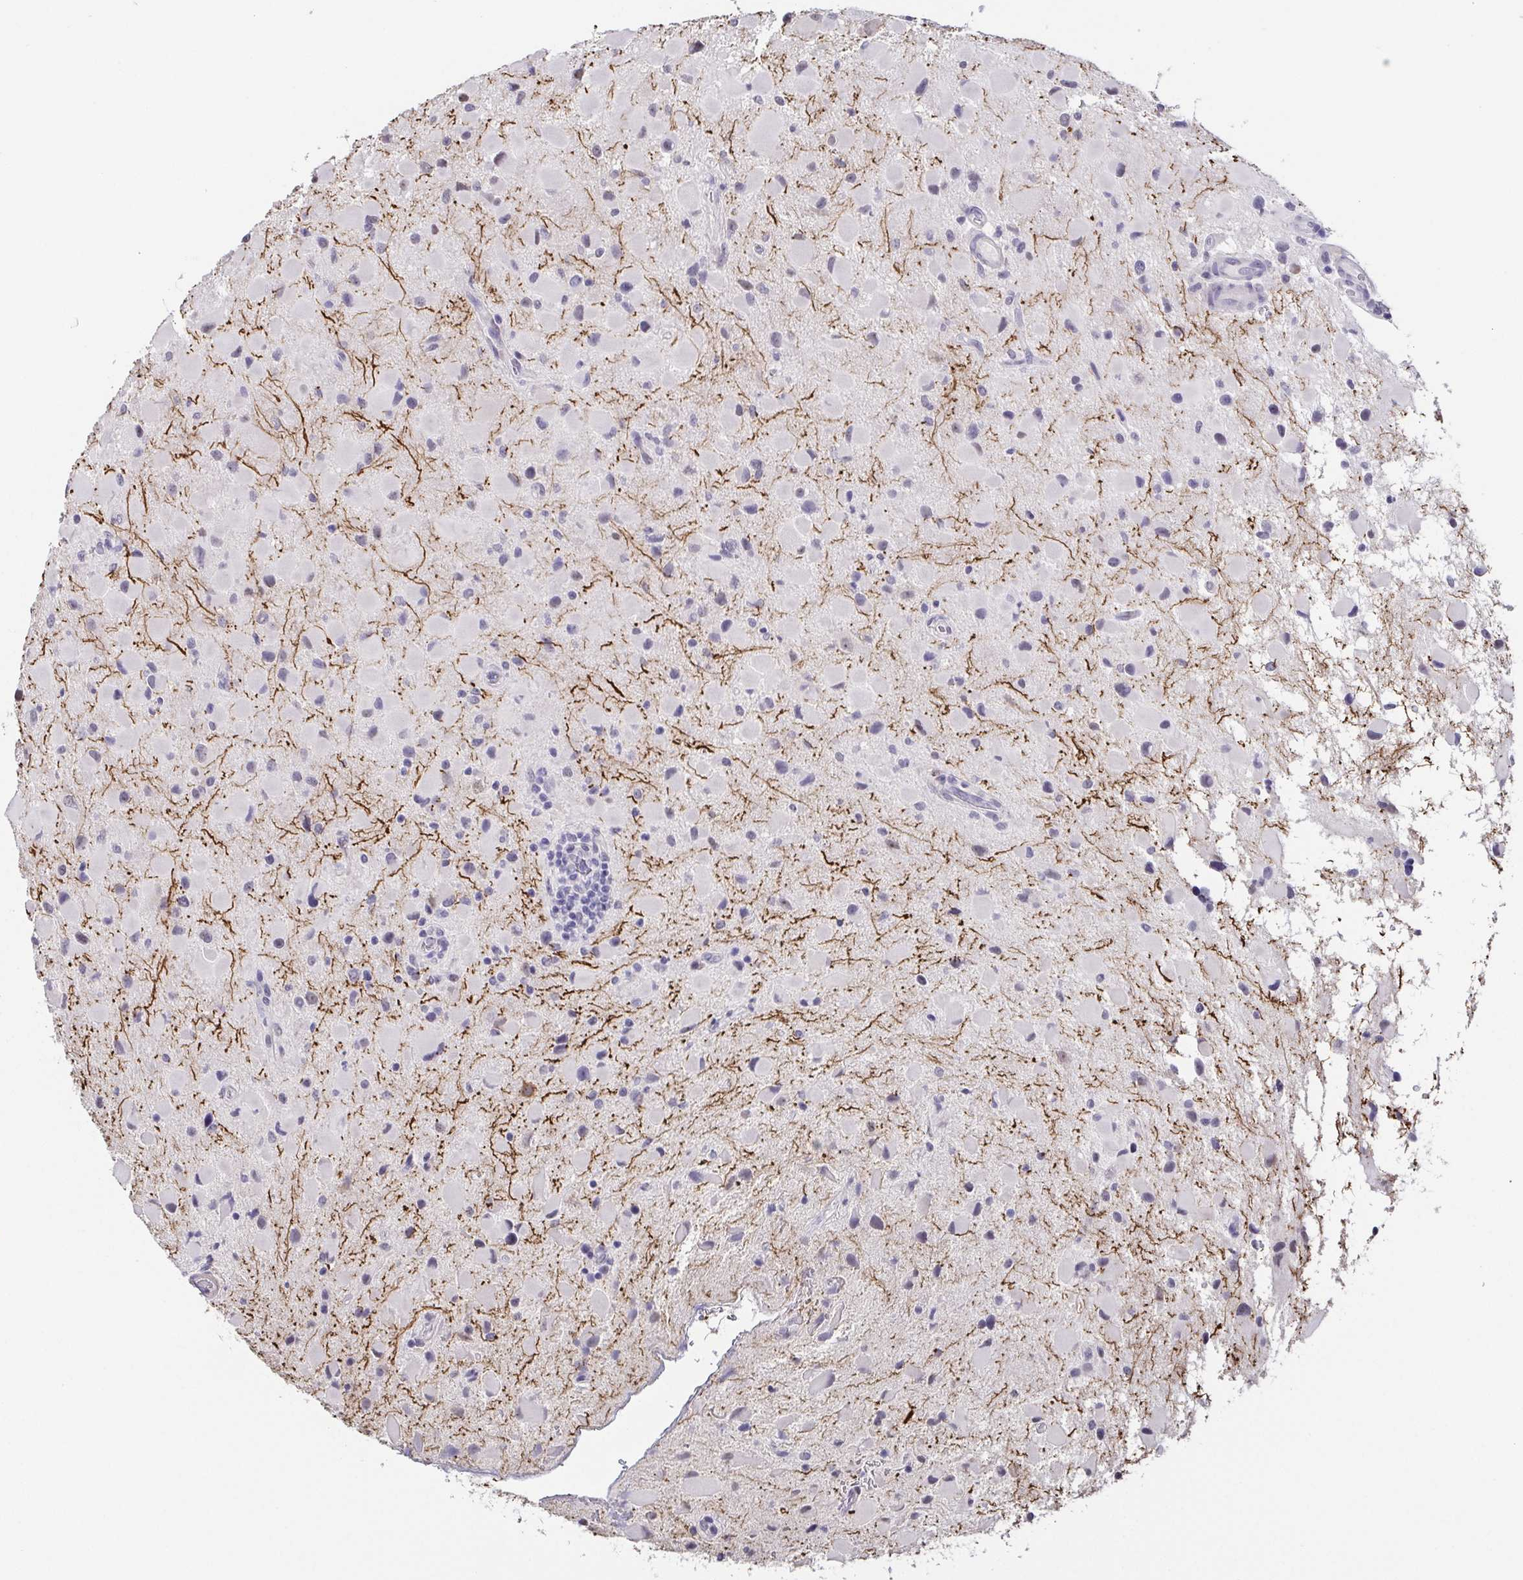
{"staining": {"intensity": "negative", "quantity": "none", "location": "none"}, "tissue": "glioma", "cell_type": "Tumor cells", "image_type": "cancer", "snomed": [{"axis": "morphology", "description": "Glioma, malignant, Low grade"}, {"axis": "topography", "description": "Brain"}], "caption": "Photomicrograph shows no protein expression in tumor cells of malignant glioma (low-grade) tissue.", "gene": "NEFH", "patient": {"sex": "female", "age": 32}}